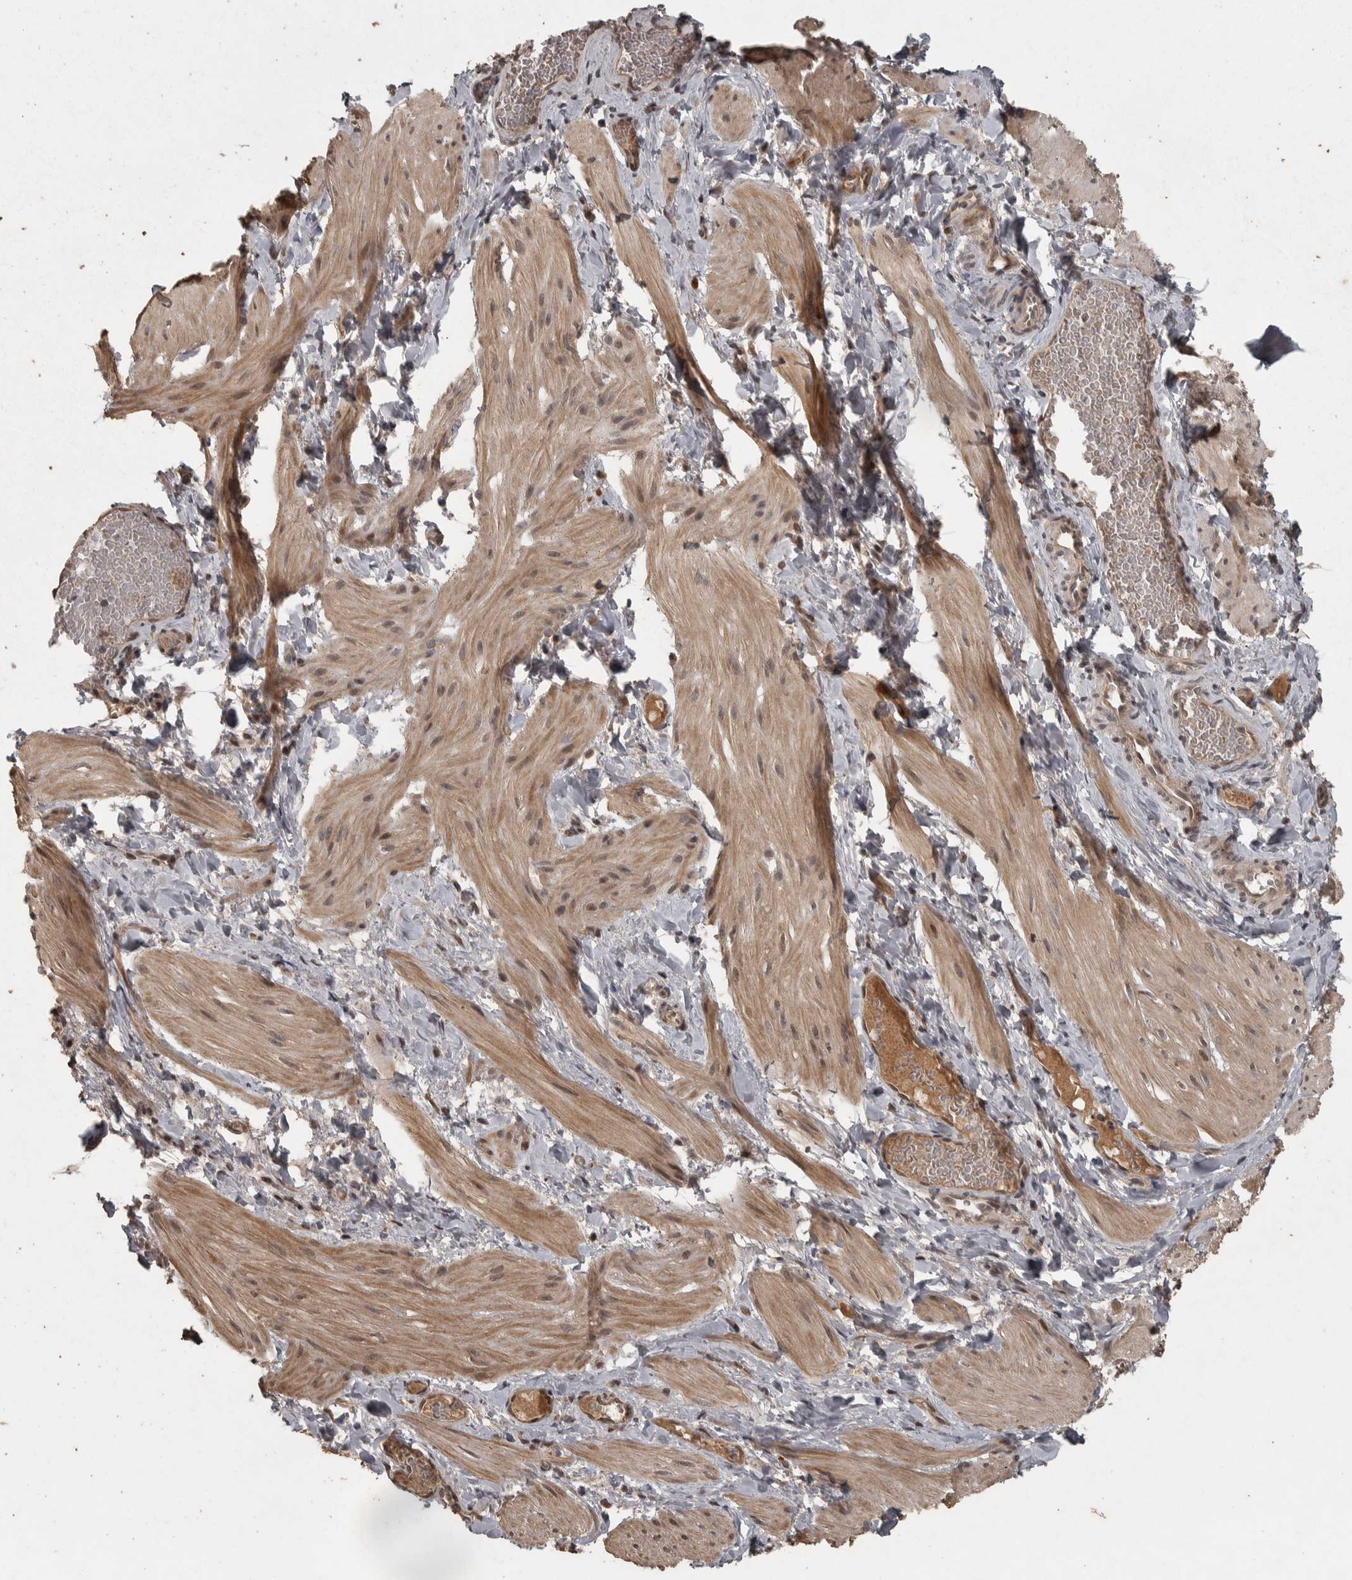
{"staining": {"intensity": "moderate", "quantity": "25%-75%", "location": "cytoplasmic/membranous"}, "tissue": "smooth muscle", "cell_type": "Smooth muscle cells", "image_type": "normal", "snomed": [{"axis": "morphology", "description": "Normal tissue, NOS"}, {"axis": "topography", "description": "Smooth muscle"}], "caption": "Immunohistochemistry (DAB (3,3'-diaminobenzidine)) staining of normal smooth muscle displays moderate cytoplasmic/membranous protein positivity in about 25%-75% of smooth muscle cells. The staining was performed using DAB (3,3'-diaminobenzidine), with brown indicating positive protein expression. Nuclei are stained blue with hematoxylin.", "gene": "ACO1", "patient": {"sex": "male", "age": 16}}